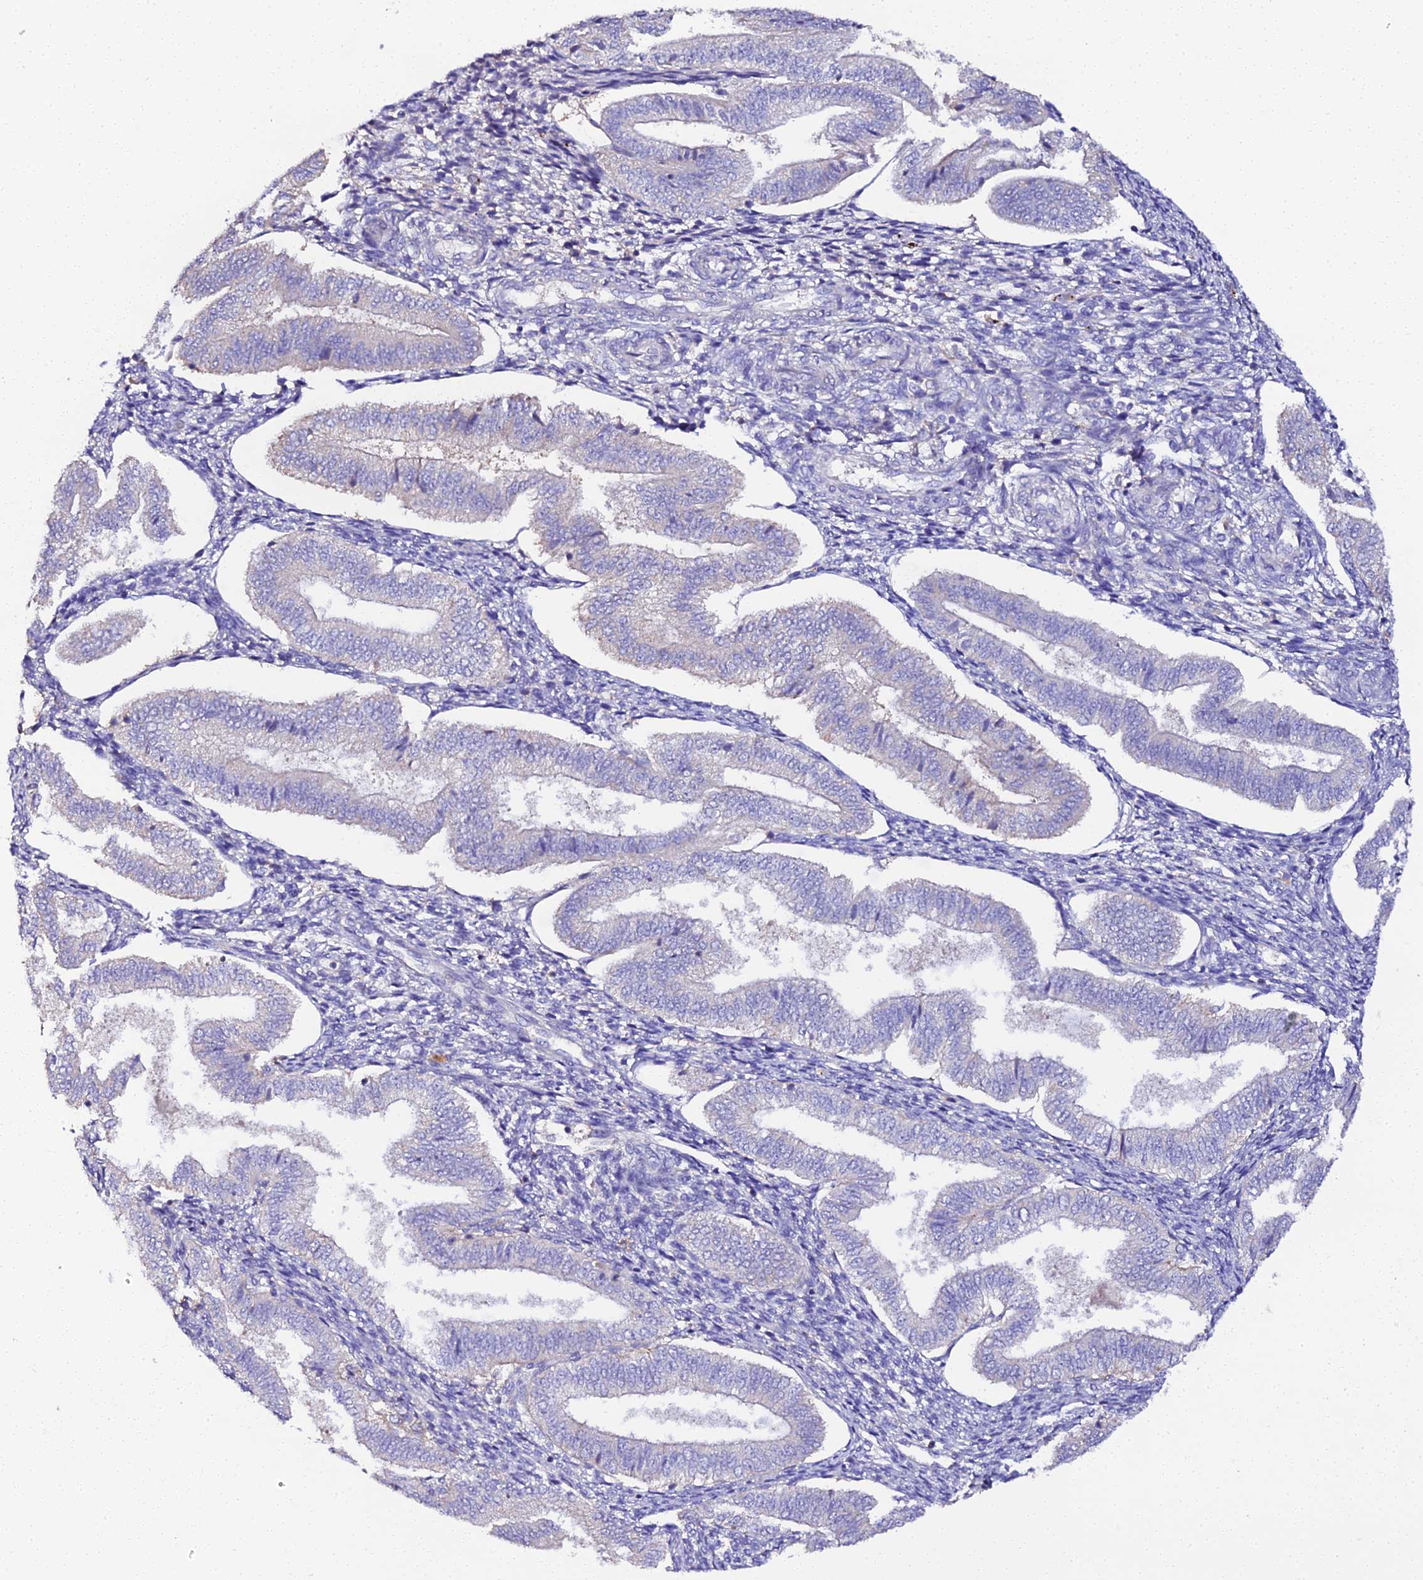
{"staining": {"intensity": "negative", "quantity": "none", "location": "none"}, "tissue": "endometrium", "cell_type": "Cells in endometrial stroma", "image_type": "normal", "snomed": [{"axis": "morphology", "description": "Normal tissue, NOS"}, {"axis": "topography", "description": "Endometrium"}], "caption": "DAB immunohistochemical staining of unremarkable endometrium demonstrates no significant staining in cells in endometrial stroma. (DAB (3,3'-diaminobenzidine) immunohistochemistry (IHC) visualized using brightfield microscopy, high magnification).", "gene": "SCX", "patient": {"sex": "female", "age": 34}}